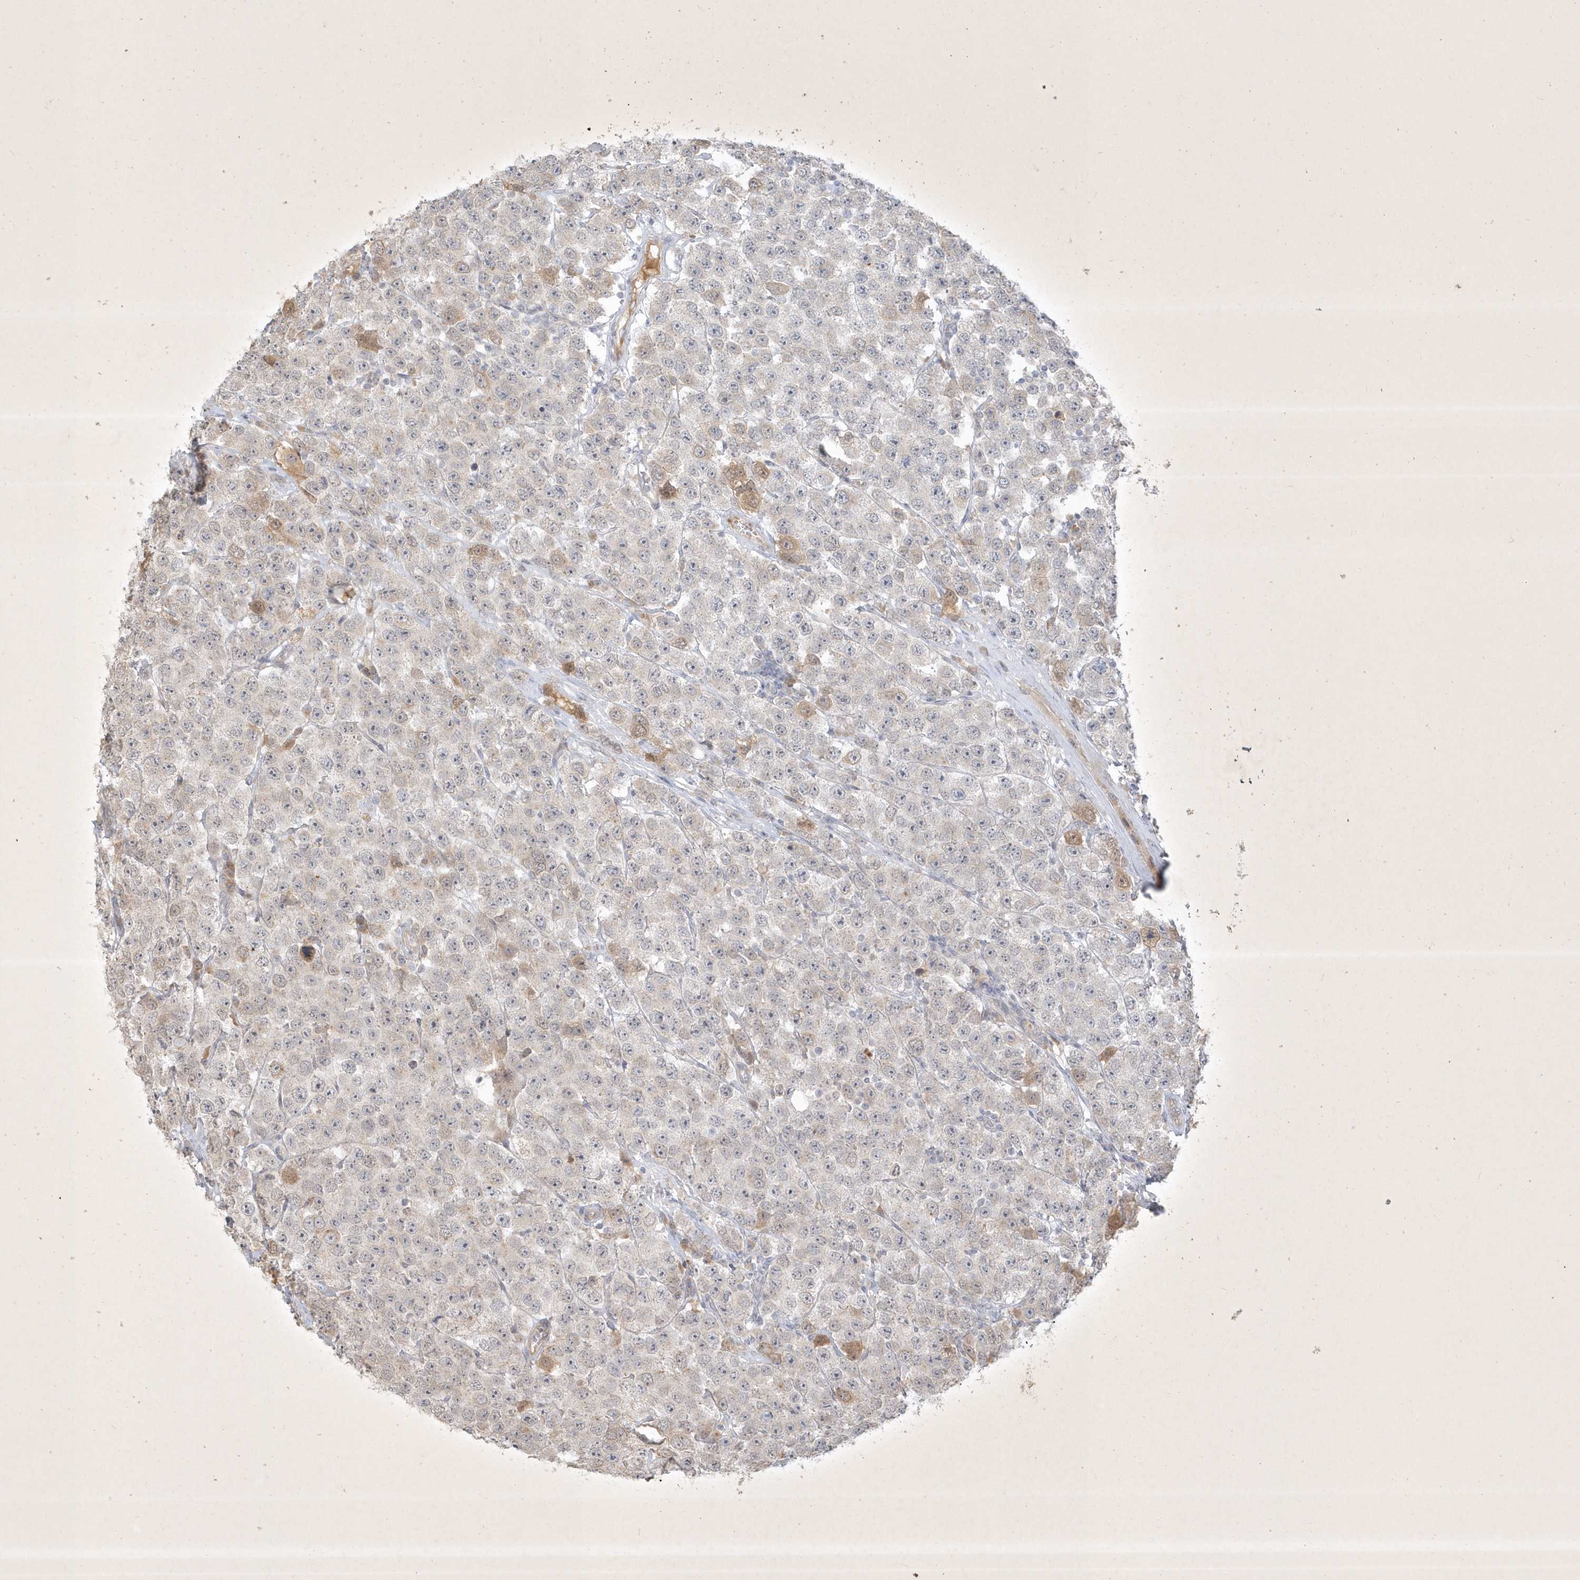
{"staining": {"intensity": "negative", "quantity": "none", "location": "none"}, "tissue": "testis cancer", "cell_type": "Tumor cells", "image_type": "cancer", "snomed": [{"axis": "morphology", "description": "Seminoma, NOS"}, {"axis": "topography", "description": "Testis"}], "caption": "This is an IHC image of testis cancer (seminoma). There is no positivity in tumor cells.", "gene": "BOD1", "patient": {"sex": "male", "age": 28}}